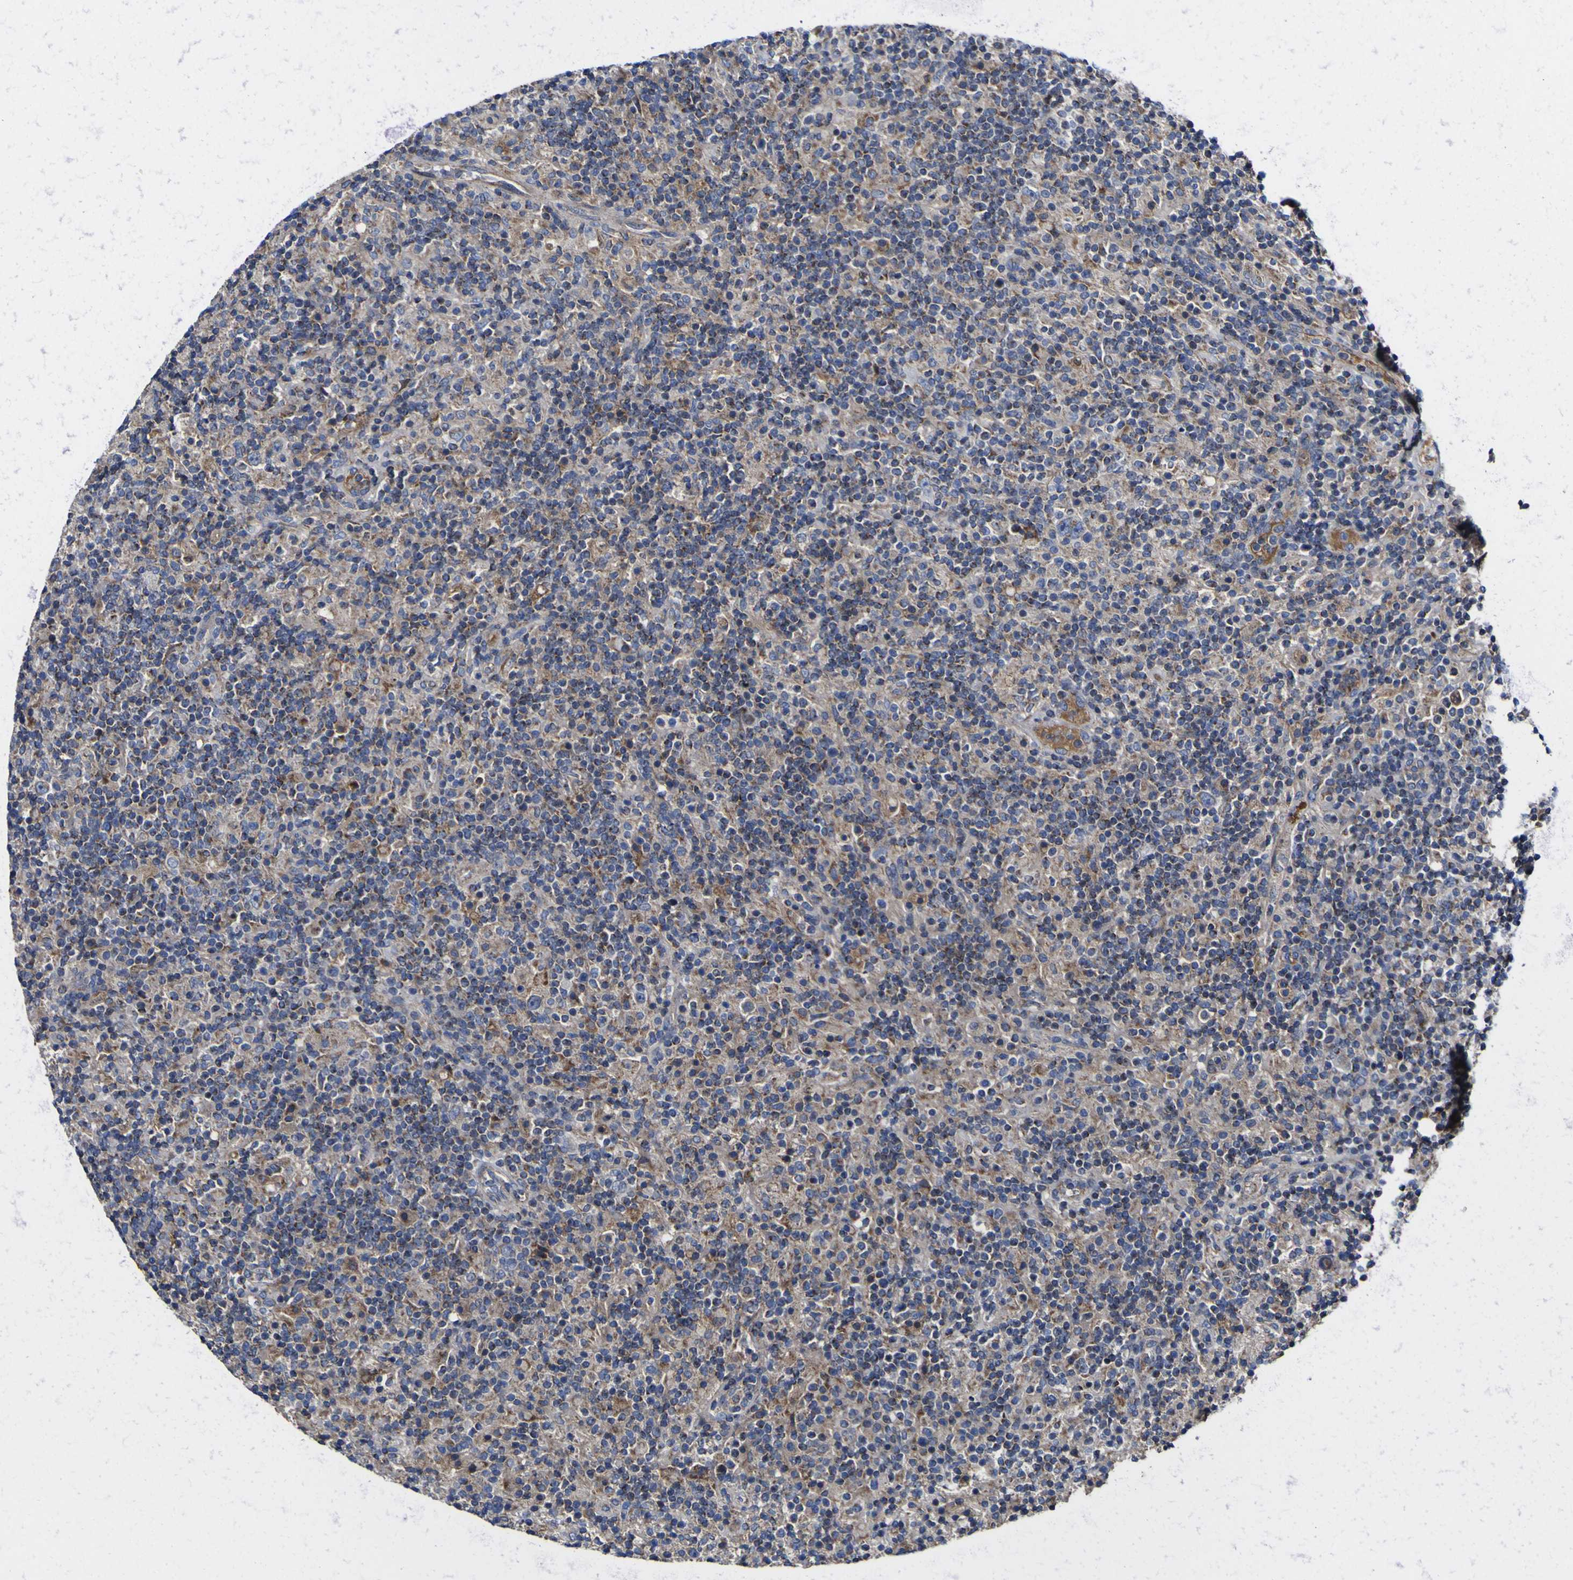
{"staining": {"intensity": "weak", "quantity": "25%-75%", "location": "cytoplasmic/membranous"}, "tissue": "lymphoma", "cell_type": "Tumor cells", "image_type": "cancer", "snomed": [{"axis": "morphology", "description": "Hodgkin's disease, NOS"}, {"axis": "topography", "description": "Lymph node"}], "caption": "A brown stain shows weak cytoplasmic/membranous positivity of a protein in human Hodgkin's disease tumor cells.", "gene": "CCDC90B", "patient": {"sex": "male", "age": 70}}